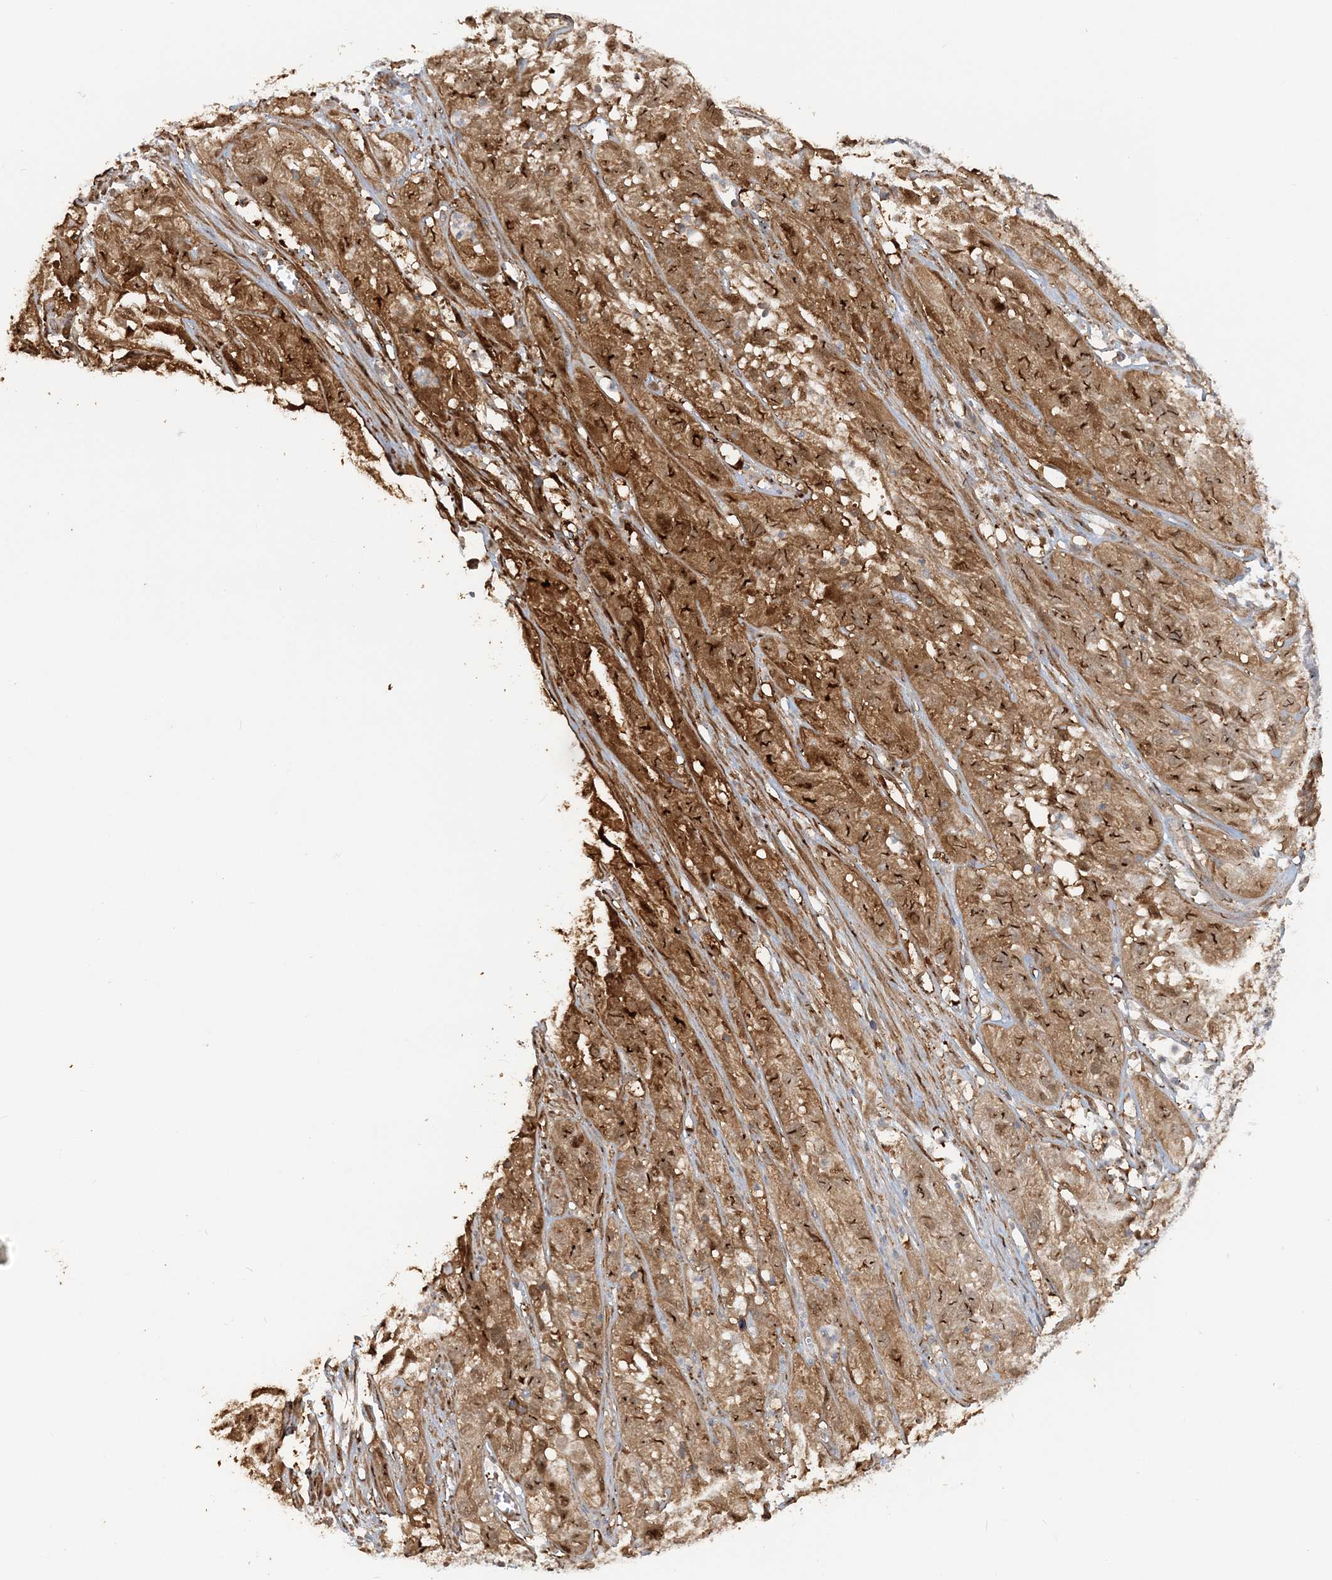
{"staining": {"intensity": "moderate", "quantity": ">75%", "location": "cytoplasmic/membranous"}, "tissue": "cervical cancer", "cell_type": "Tumor cells", "image_type": "cancer", "snomed": [{"axis": "morphology", "description": "Squamous cell carcinoma, NOS"}, {"axis": "topography", "description": "Cervix"}], "caption": "This photomicrograph displays immunohistochemistry staining of human cervical cancer, with medium moderate cytoplasmic/membranous expression in approximately >75% of tumor cells.", "gene": "DSTN", "patient": {"sex": "female", "age": 32}}